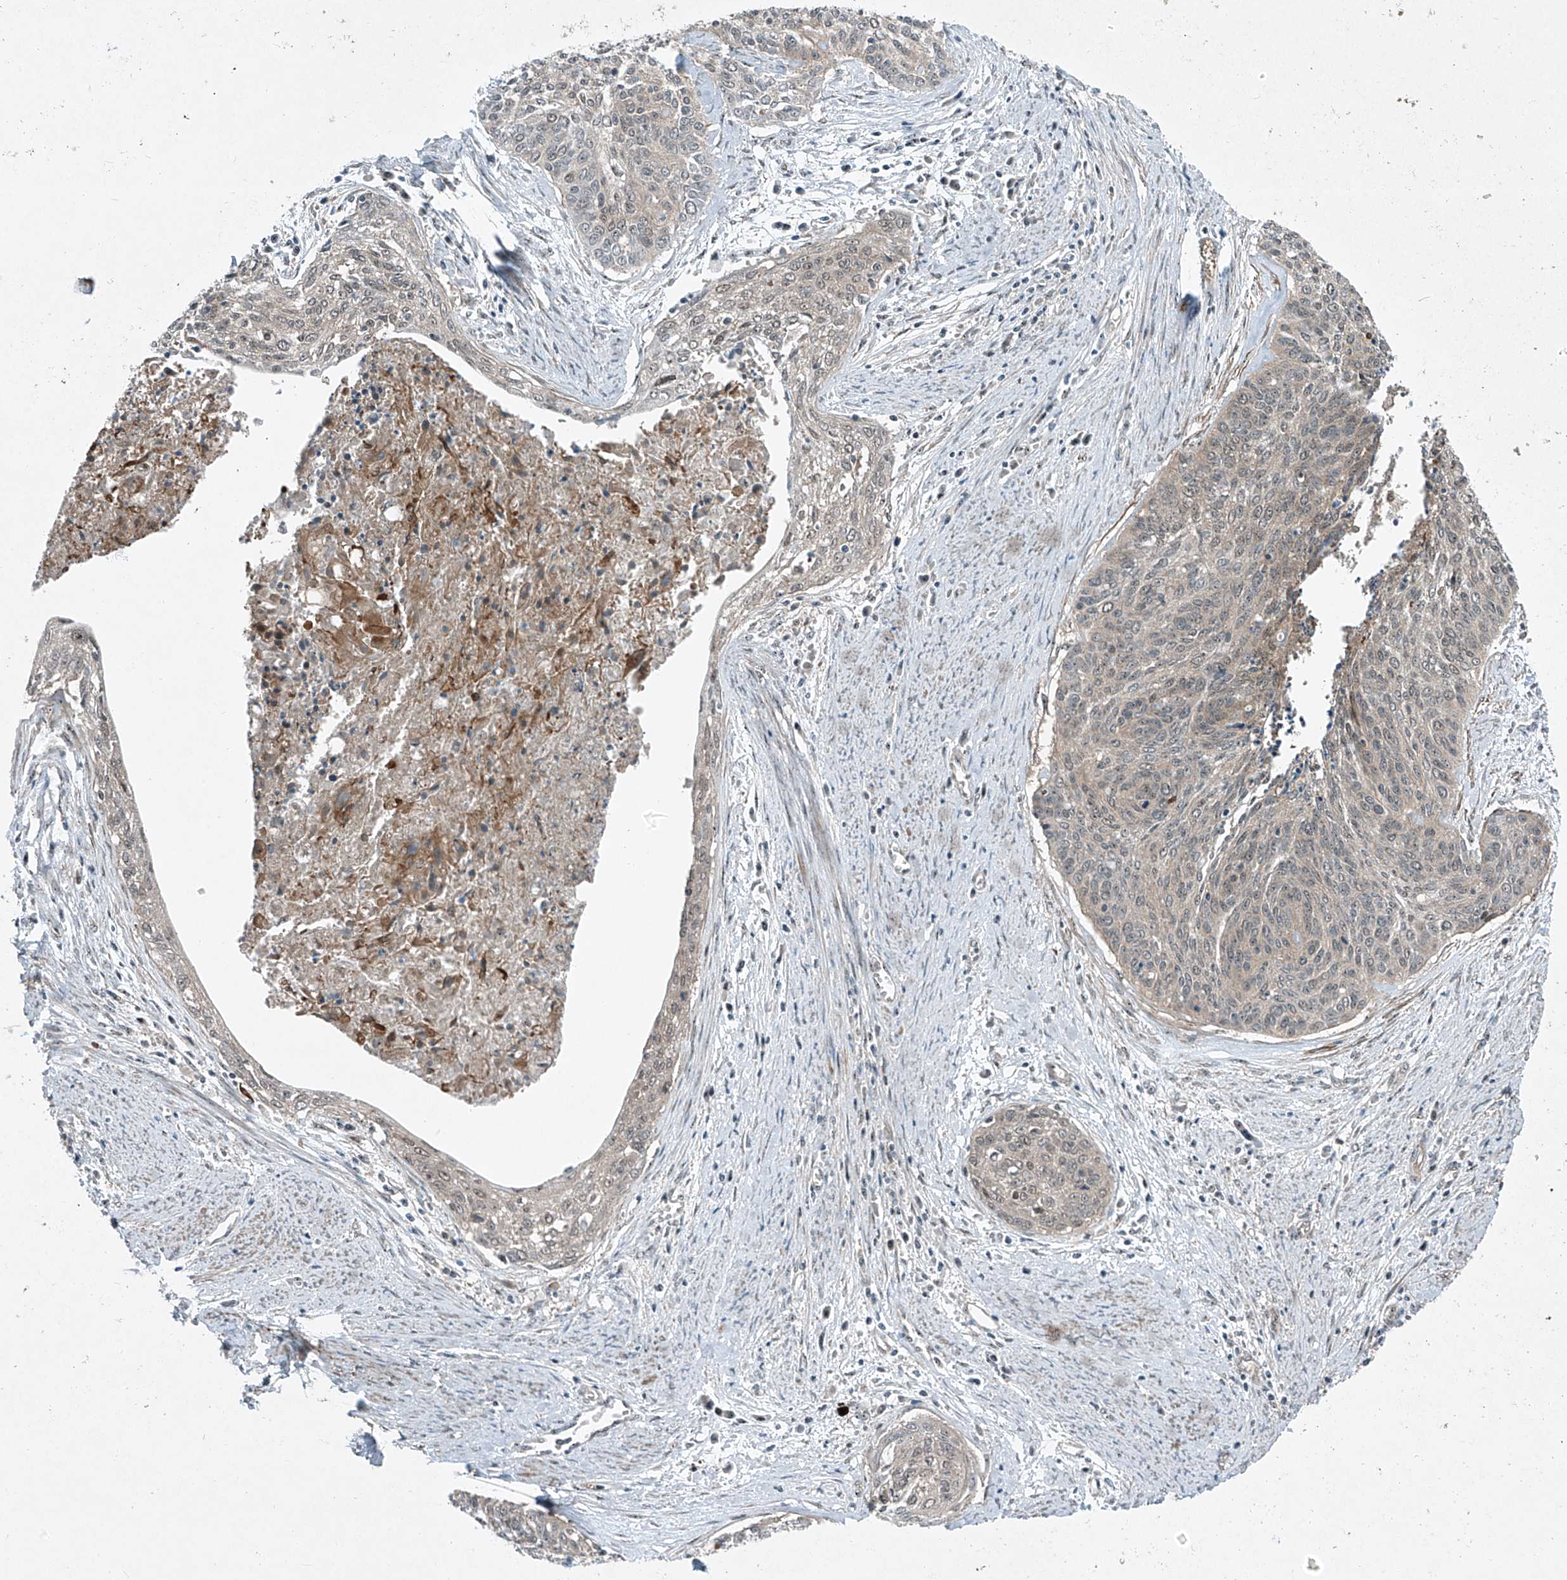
{"staining": {"intensity": "negative", "quantity": "none", "location": "none"}, "tissue": "cervical cancer", "cell_type": "Tumor cells", "image_type": "cancer", "snomed": [{"axis": "morphology", "description": "Squamous cell carcinoma, NOS"}, {"axis": "topography", "description": "Cervix"}], "caption": "The IHC image has no significant staining in tumor cells of cervical cancer (squamous cell carcinoma) tissue.", "gene": "PPCS", "patient": {"sex": "female", "age": 55}}